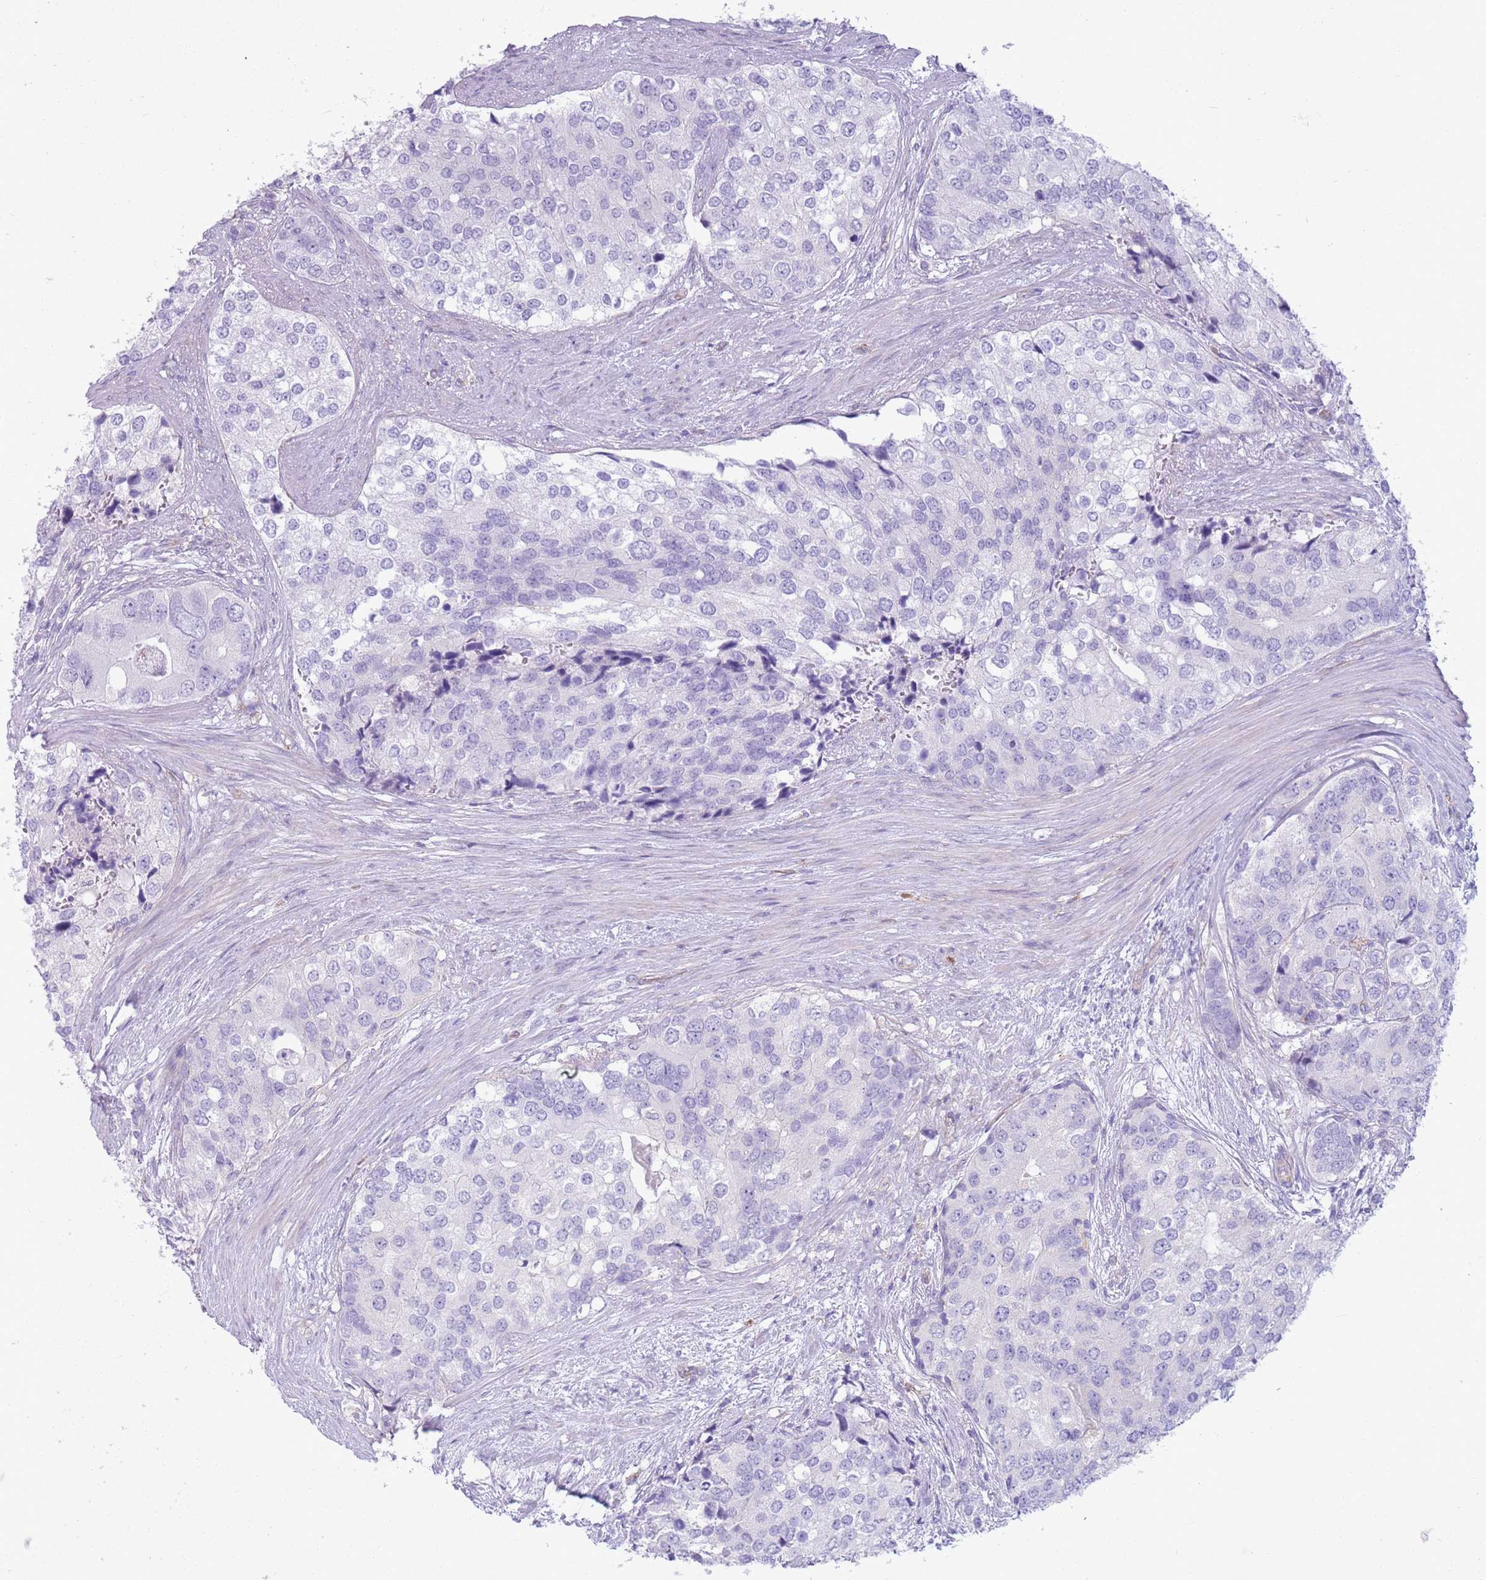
{"staining": {"intensity": "negative", "quantity": "none", "location": "none"}, "tissue": "prostate cancer", "cell_type": "Tumor cells", "image_type": "cancer", "snomed": [{"axis": "morphology", "description": "Adenocarcinoma, High grade"}, {"axis": "topography", "description": "Prostate"}], "caption": "This is an IHC micrograph of prostate cancer (high-grade adenocarcinoma). There is no expression in tumor cells.", "gene": "SNX6", "patient": {"sex": "male", "age": 62}}